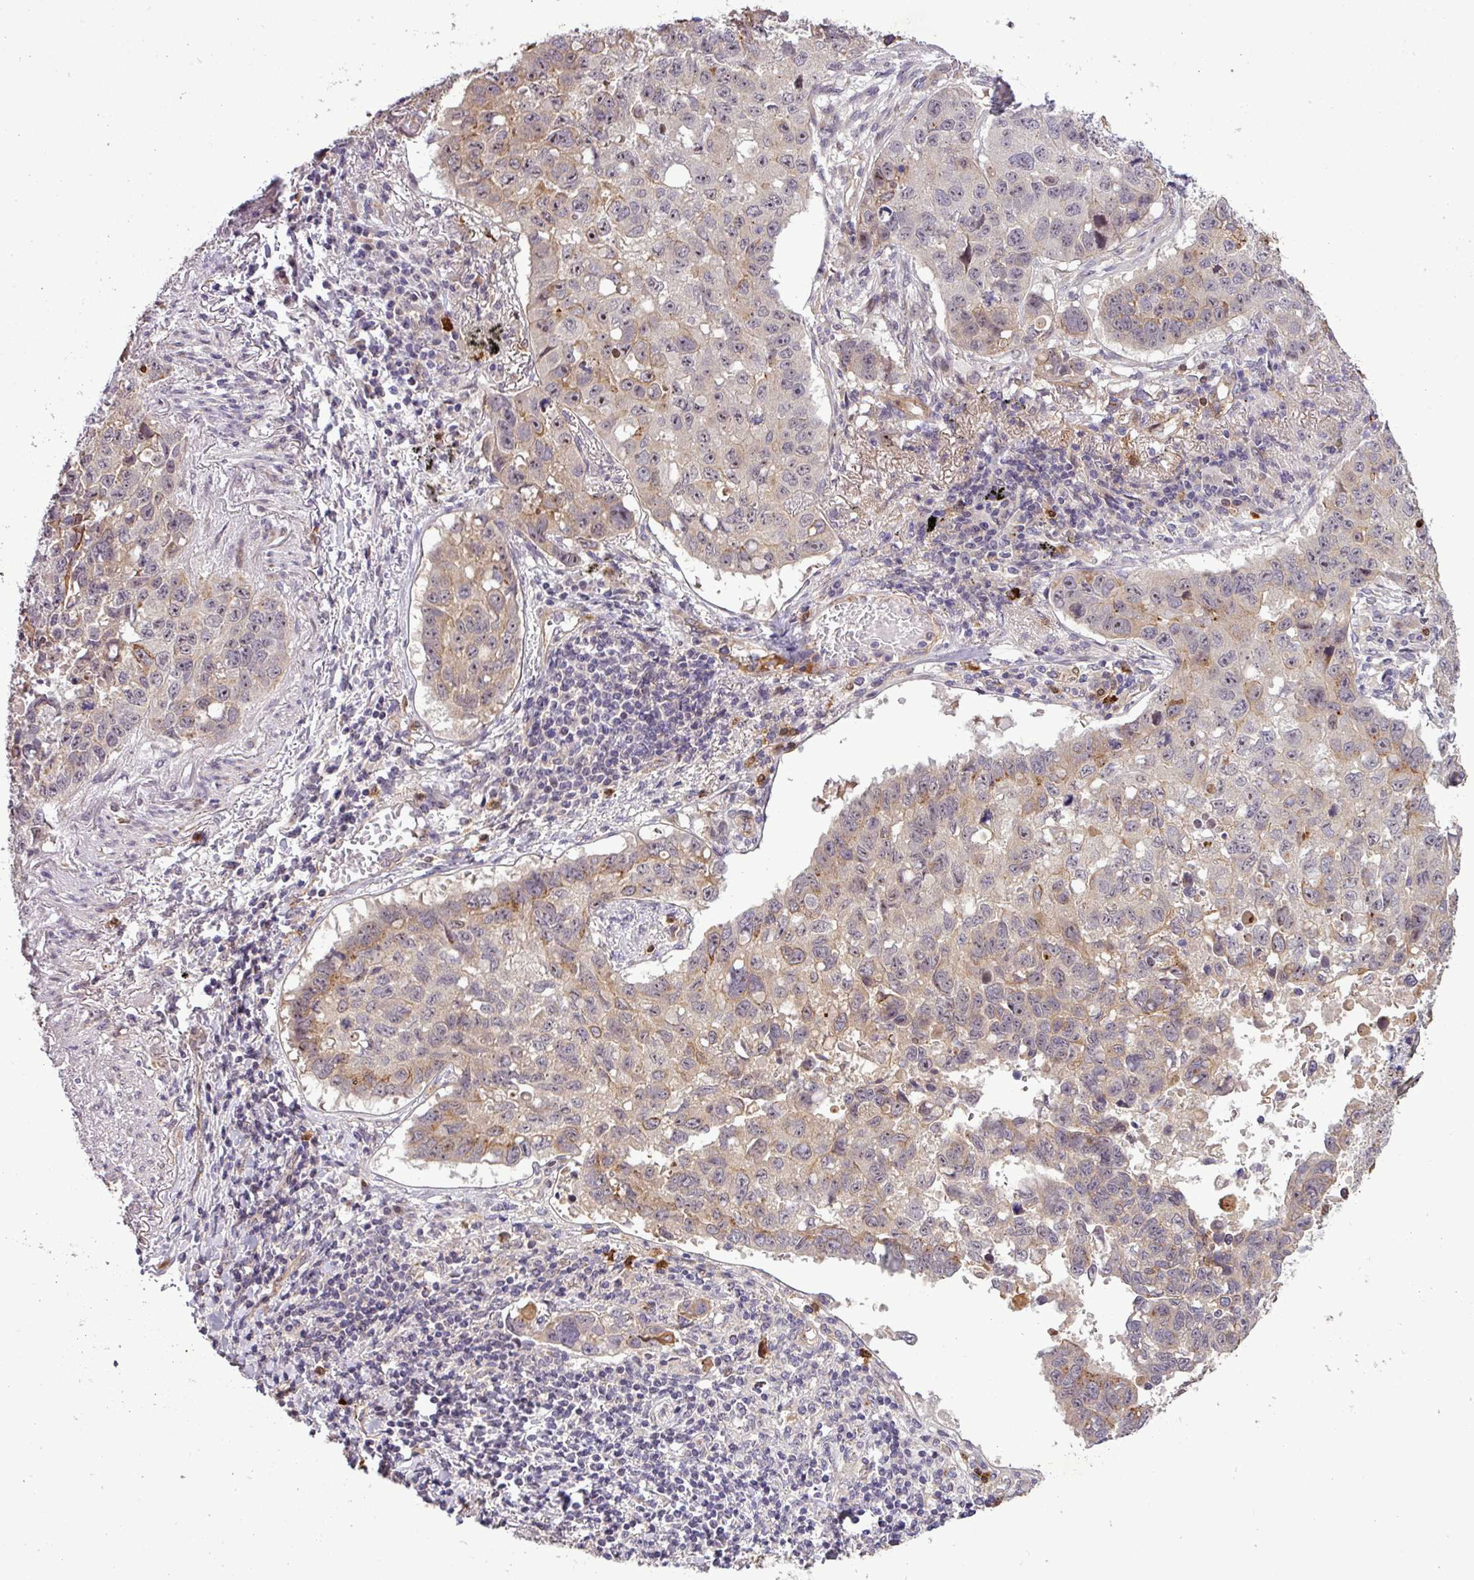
{"staining": {"intensity": "weak", "quantity": "<25%", "location": "cytoplasmic/membranous,nuclear"}, "tissue": "lung cancer", "cell_type": "Tumor cells", "image_type": "cancer", "snomed": [{"axis": "morphology", "description": "Squamous cell carcinoma, NOS"}, {"axis": "topography", "description": "Lung"}], "caption": "An IHC image of lung squamous cell carcinoma is shown. There is no staining in tumor cells of lung squamous cell carcinoma.", "gene": "PCDH1", "patient": {"sex": "male", "age": 60}}